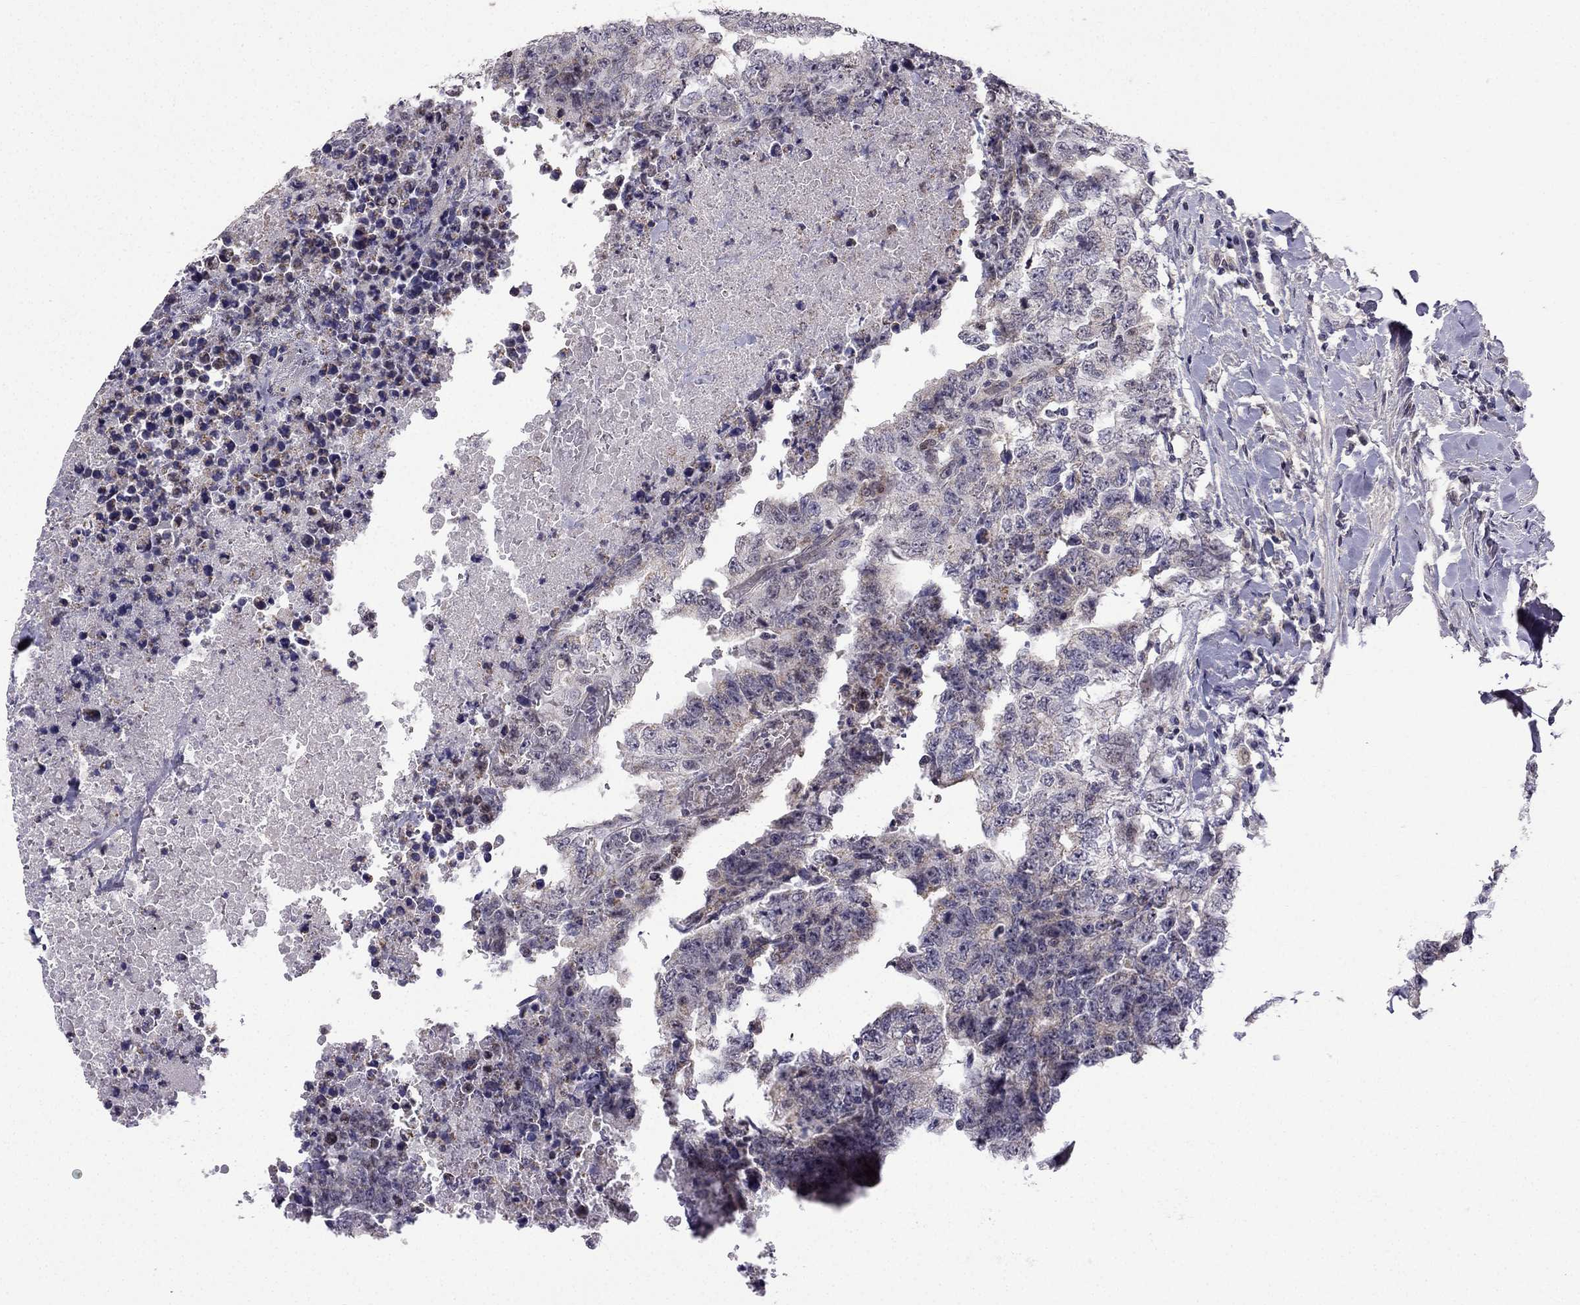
{"staining": {"intensity": "negative", "quantity": "none", "location": "none"}, "tissue": "testis cancer", "cell_type": "Tumor cells", "image_type": "cancer", "snomed": [{"axis": "morphology", "description": "Carcinoma, Embryonal, NOS"}, {"axis": "topography", "description": "Testis"}], "caption": "IHC micrograph of human testis embryonal carcinoma stained for a protein (brown), which displays no positivity in tumor cells.", "gene": "SLC6A2", "patient": {"sex": "male", "age": 24}}